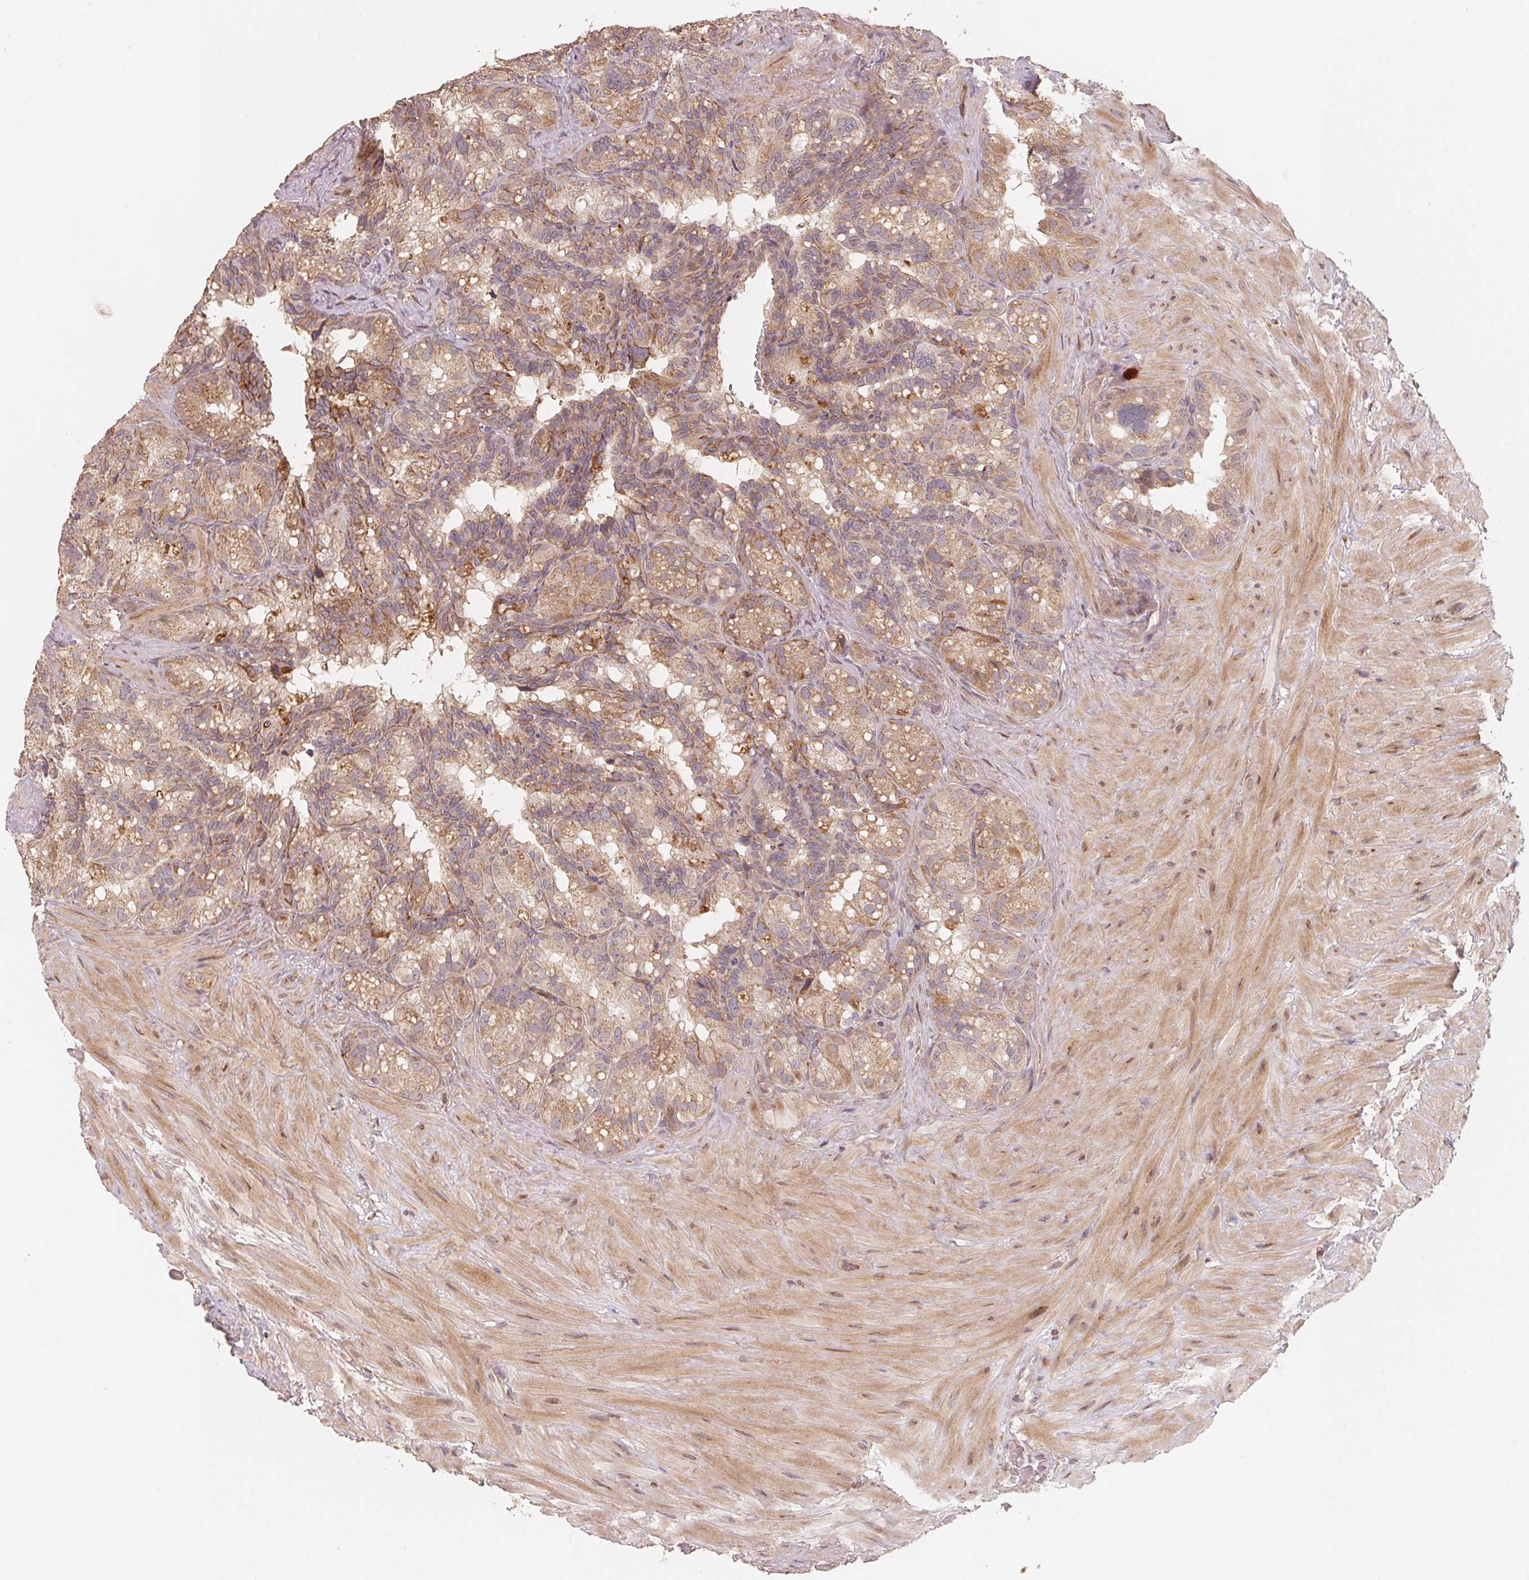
{"staining": {"intensity": "weak", "quantity": "25%-75%", "location": "cytoplasmic/membranous"}, "tissue": "seminal vesicle", "cell_type": "Glandular cells", "image_type": "normal", "snomed": [{"axis": "morphology", "description": "Normal tissue, NOS"}, {"axis": "topography", "description": "Seminal veicle"}], "caption": "High-magnification brightfield microscopy of unremarkable seminal vesicle stained with DAB (3,3'-diaminobenzidine) (brown) and counterstained with hematoxylin (blue). glandular cells exhibit weak cytoplasmic/membranous staining is appreciated in approximately25%-75% of cells. The protein is shown in brown color, while the nuclei are stained blue.", "gene": "TSPAN12", "patient": {"sex": "male", "age": 60}}